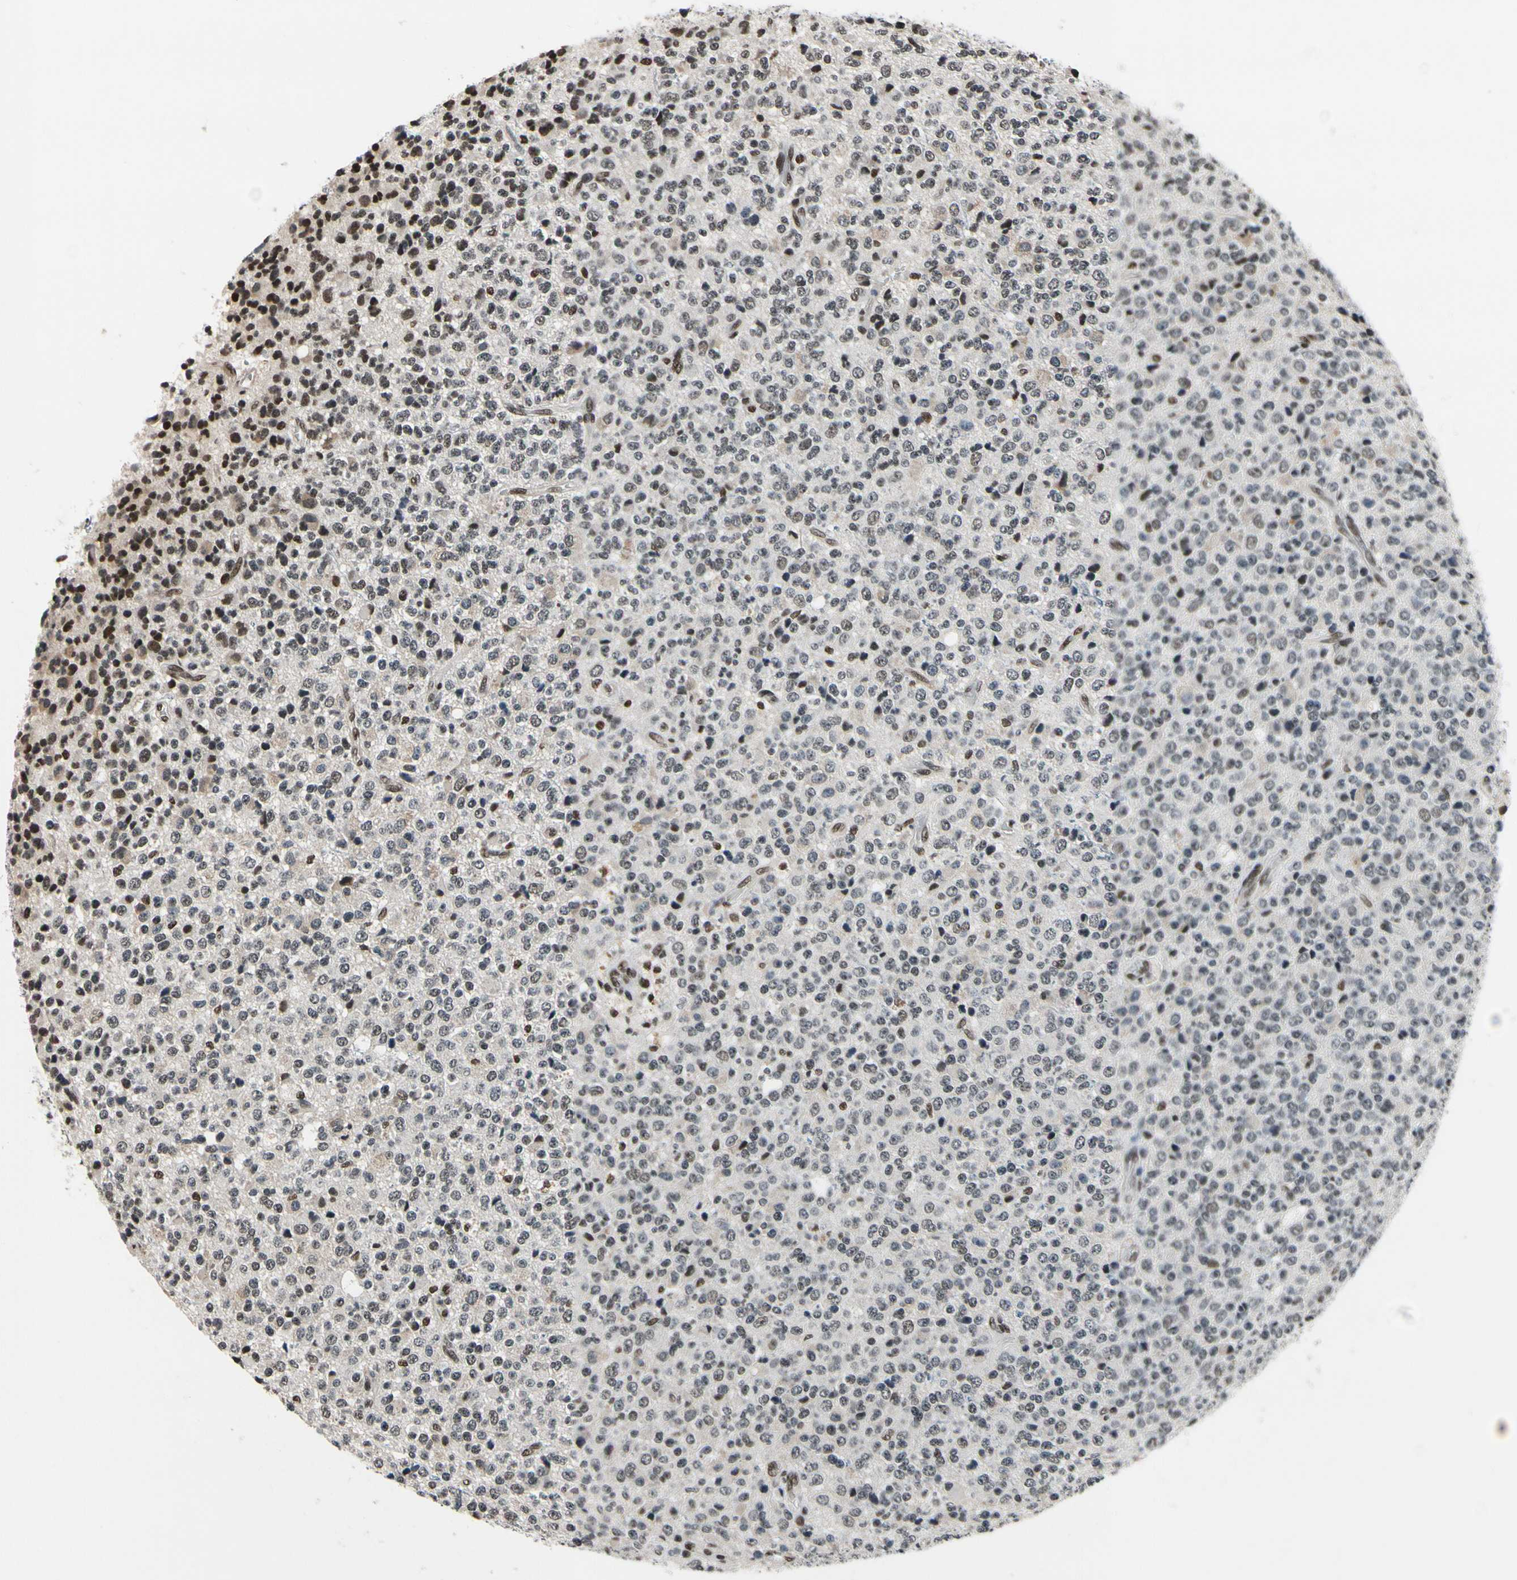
{"staining": {"intensity": "strong", "quantity": "<25%", "location": "nuclear"}, "tissue": "glioma", "cell_type": "Tumor cells", "image_type": "cancer", "snomed": [{"axis": "morphology", "description": "Glioma, malignant, High grade"}, {"axis": "topography", "description": "pancreas cauda"}], "caption": "Strong nuclear positivity is seen in about <25% of tumor cells in malignant high-grade glioma.", "gene": "RECQL", "patient": {"sex": "male", "age": 60}}